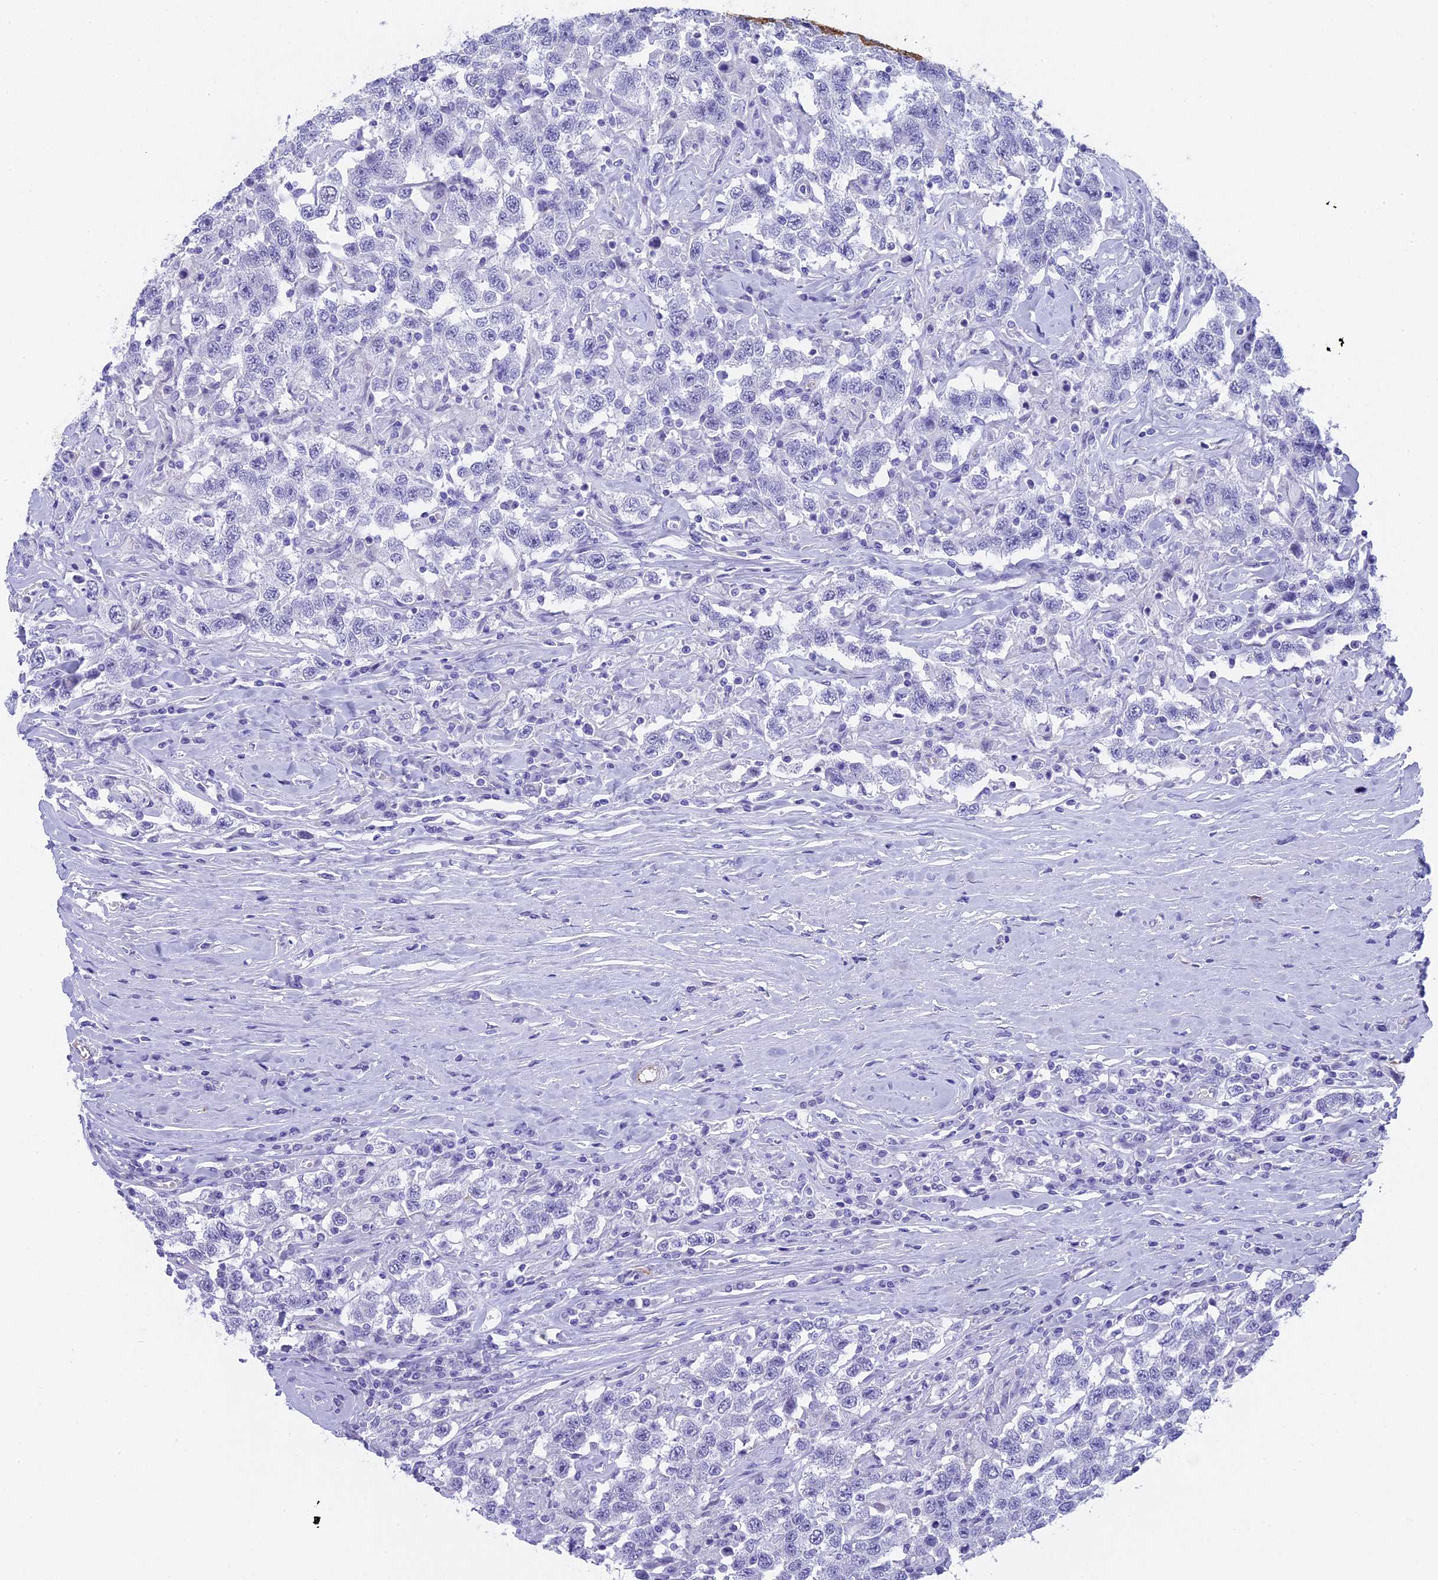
{"staining": {"intensity": "negative", "quantity": "none", "location": "none"}, "tissue": "testis cancer", "cell_type": "Tumor cells", "image_type": "cancer", "snomed": [{"axis": "morphology", "description": "Seminoma, NOS"}, {"axis": "topography", "description": "Testis"}], "caption": "The image shows no significant expression in tumor cells of testis cancer.", "gene": "TACSTD2", "patient": {"sex": "male", "age": 41}}